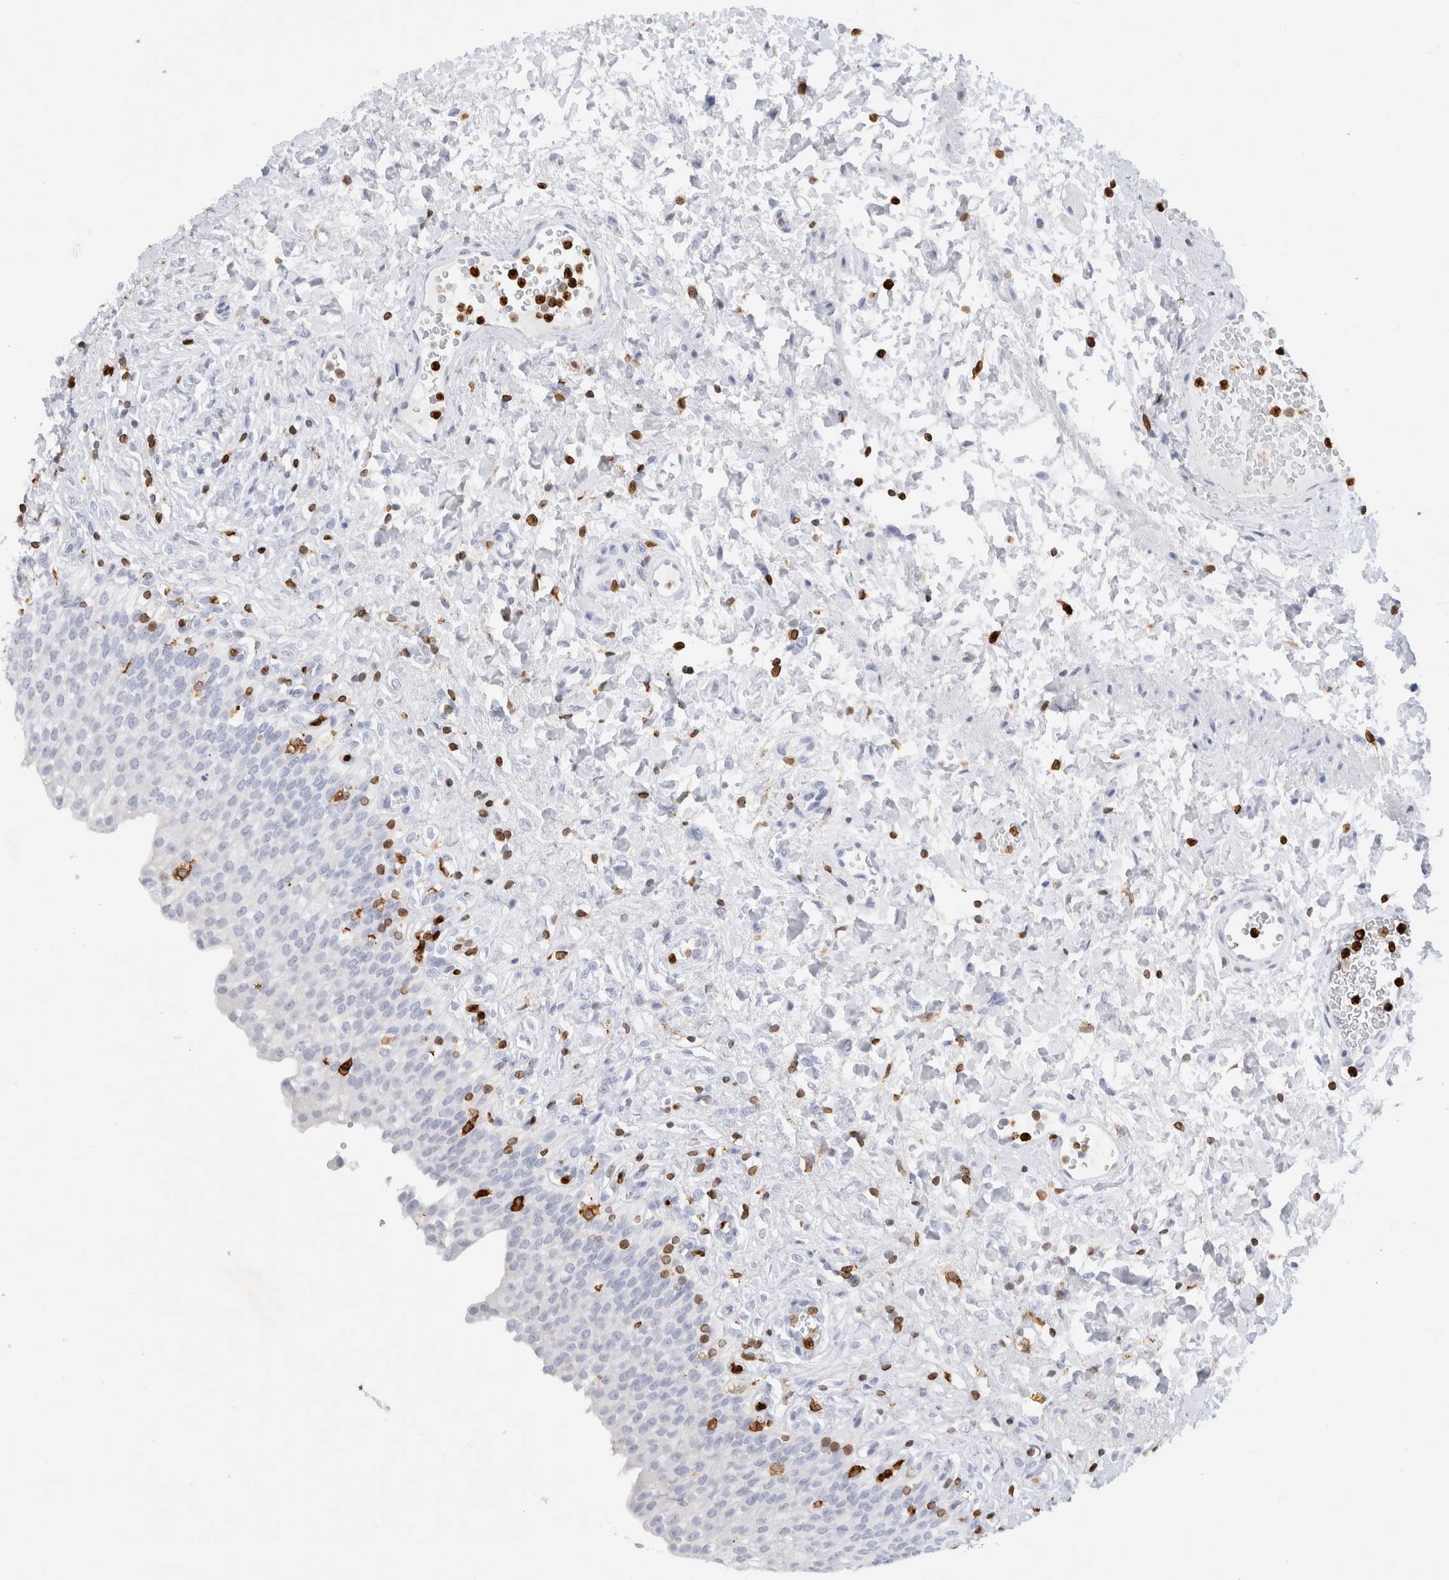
{"staining": {"intensity": "negative", "quantity": "none", "location": "none"}, "tissue": "urinary bladder", "cell_type": "Urothelial cells", "image_type": "normal", "snomed": [{"axis": "morphology", "description": "Urothelial carcinoma, High grade"}, {"axis": "topography", "description": "Urinary bladder"}], "caption": "Image shows no protein expression in urothelial cells of unremarkable urinary bladder.", "gene": "ALOX5AP", "patient": {"sex": "male", "age": 46}}